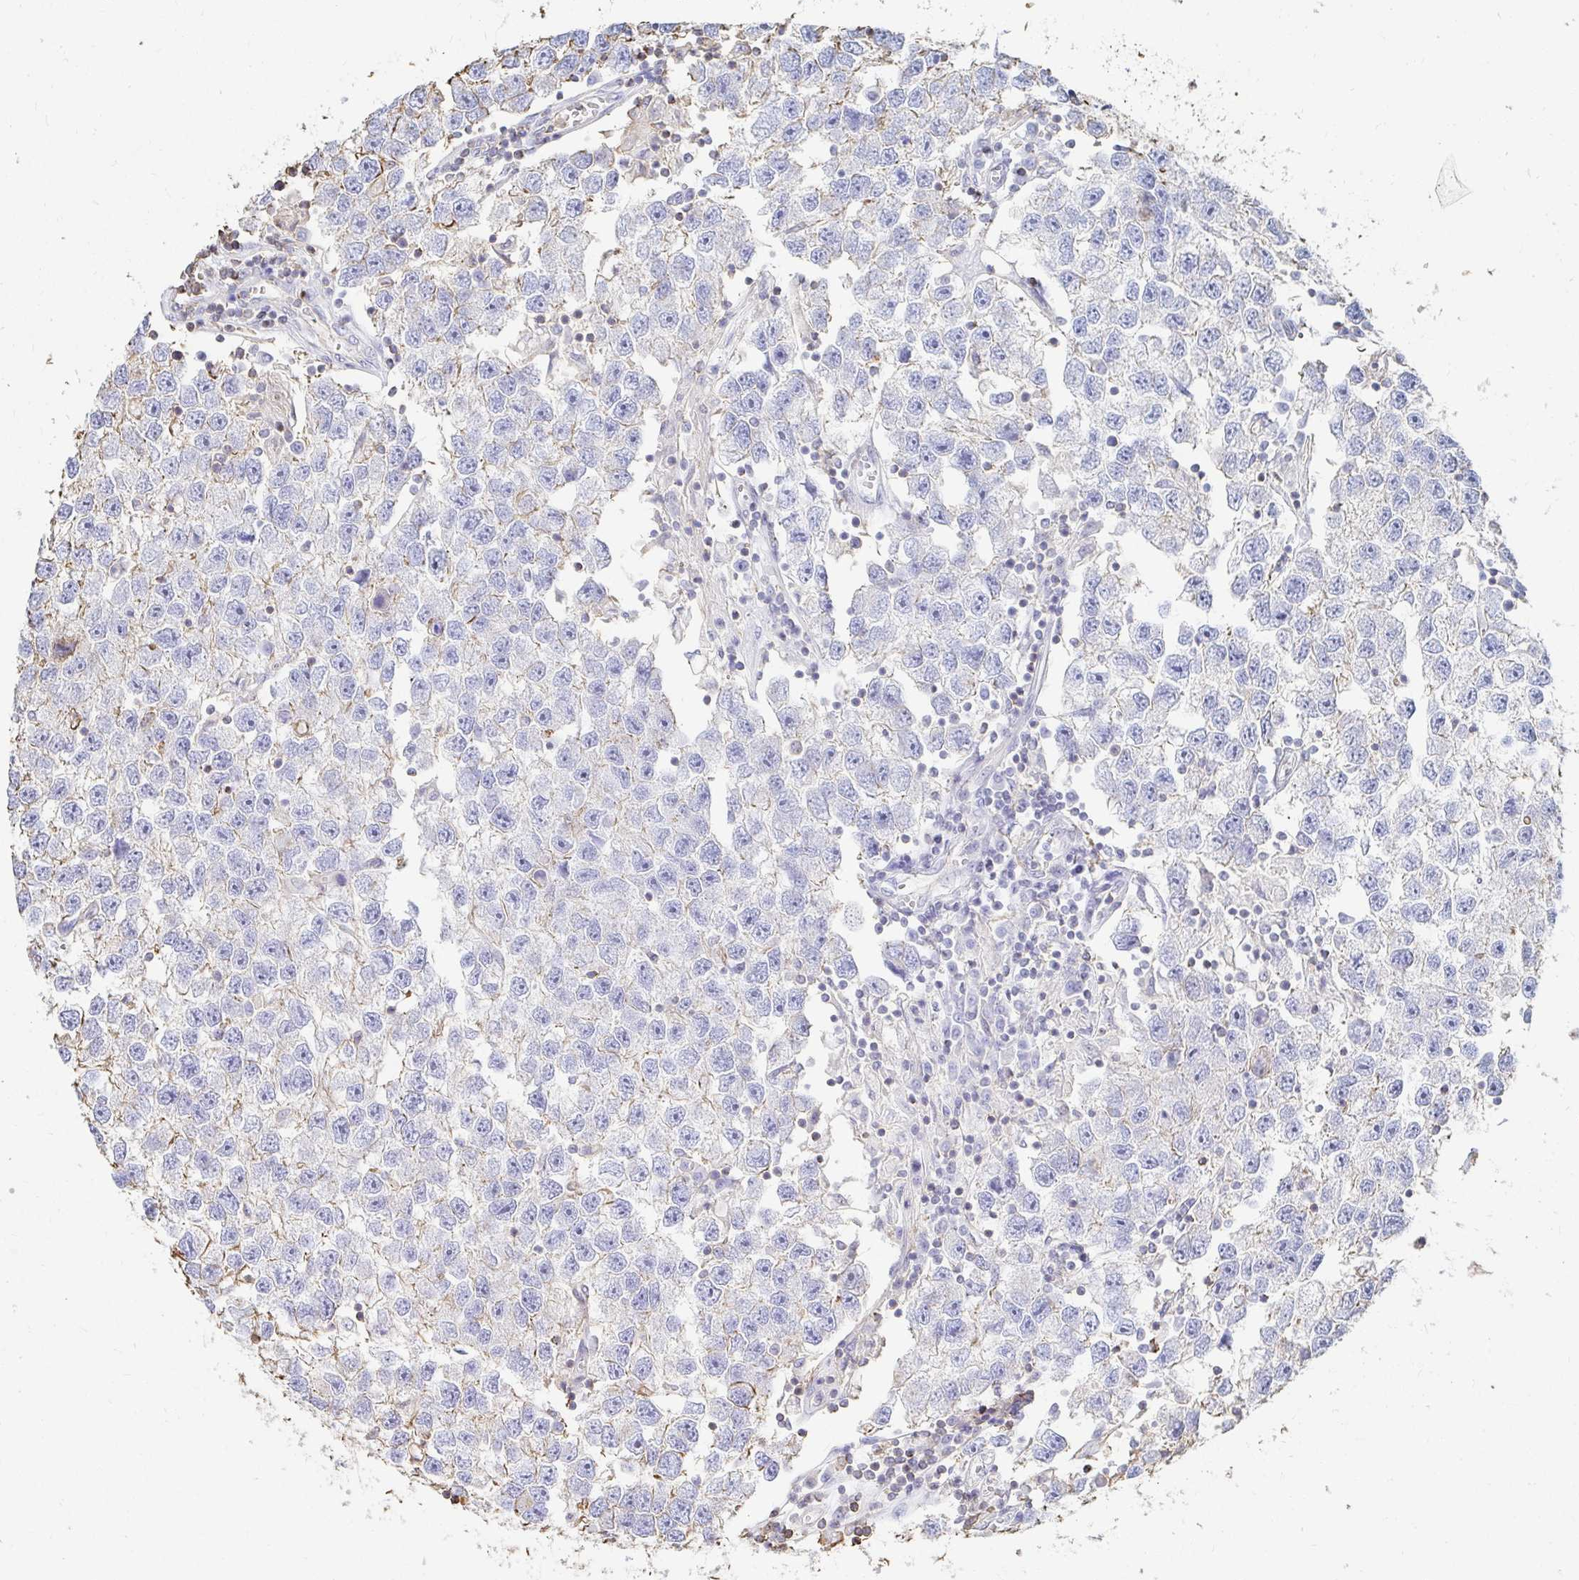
{"staining": {"intensity": "negative", "quantity": "none", "location": "none"}, "tissue": "testis cancer", "cell_type": "Tumor cells", "image_type": "cancer", "snomed": [{"axis": "morphology", "description": "Seminoma, NOS"}, {"axis": "topography", "description": "Testis"}], "caption": "High magnification brightfield microscopy of testis cancer (seminoma) stained with DAB (brown) and counterstained with hematoxylin (blue): tumor cells show no significant expression.", "gene": "PTPN14", "patient": {"sex": "male", "age": 26}}